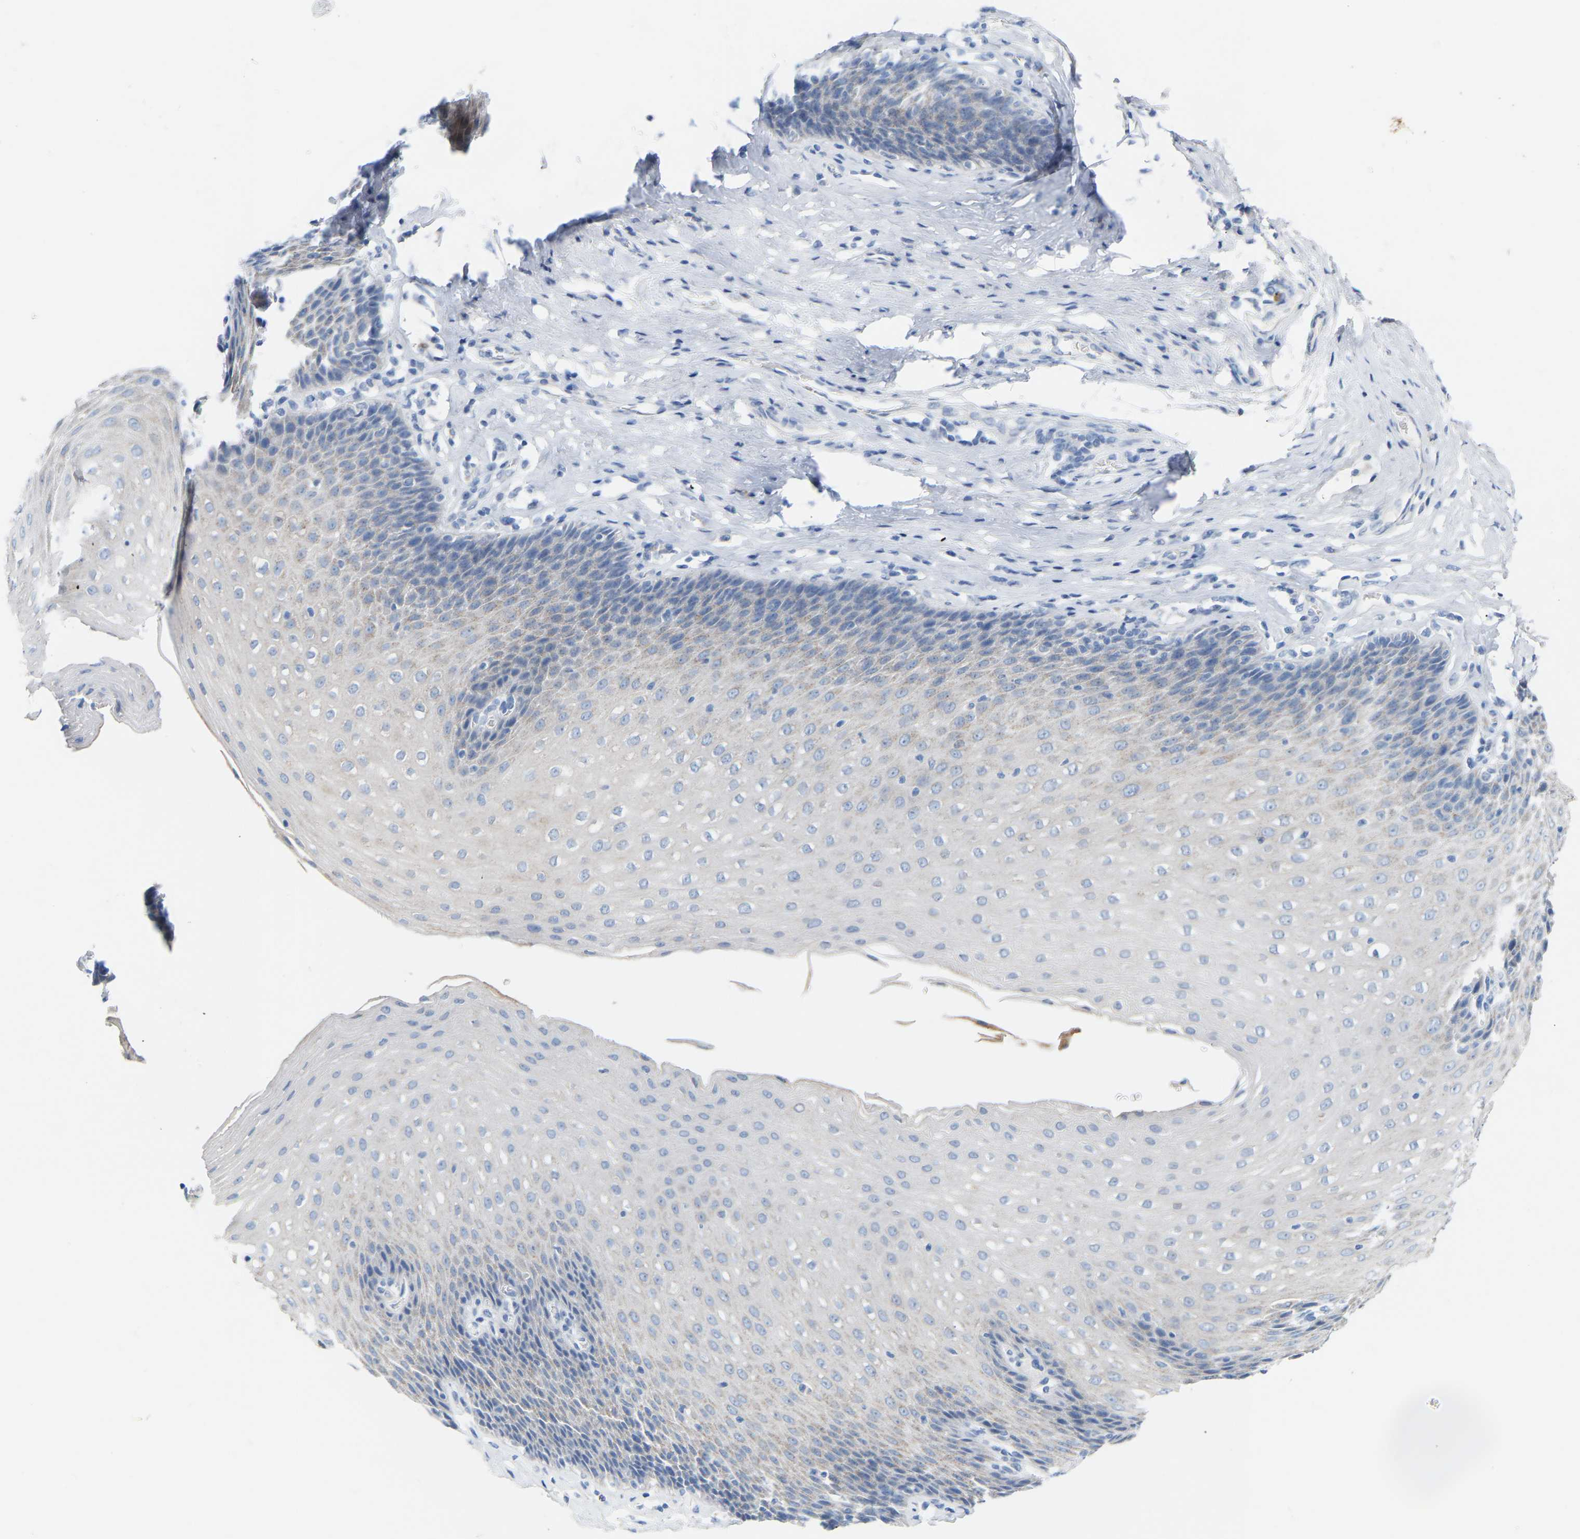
{"staining": {"intensity": "weak", "quantity": "25%-75%", "location": "cytoplasmic/membranous"}, "tissue": "esophagus", "cell_type": "Squamous epithelial cells", "image_type": "normal", "snomed": [{"axis": "morphology", "description": "Normal tissue, NOS"}, {"axis": "topography", "description": "Esophagus"}], "caption": "This is a micrograph of immunohistochemistry staining of benign esophagus, which shows weak positivity in the cytoplasmic/membranous of squamous epithelial cells.", "gene": "PEX1", "patient": {"sex": "female", "age": 61}}